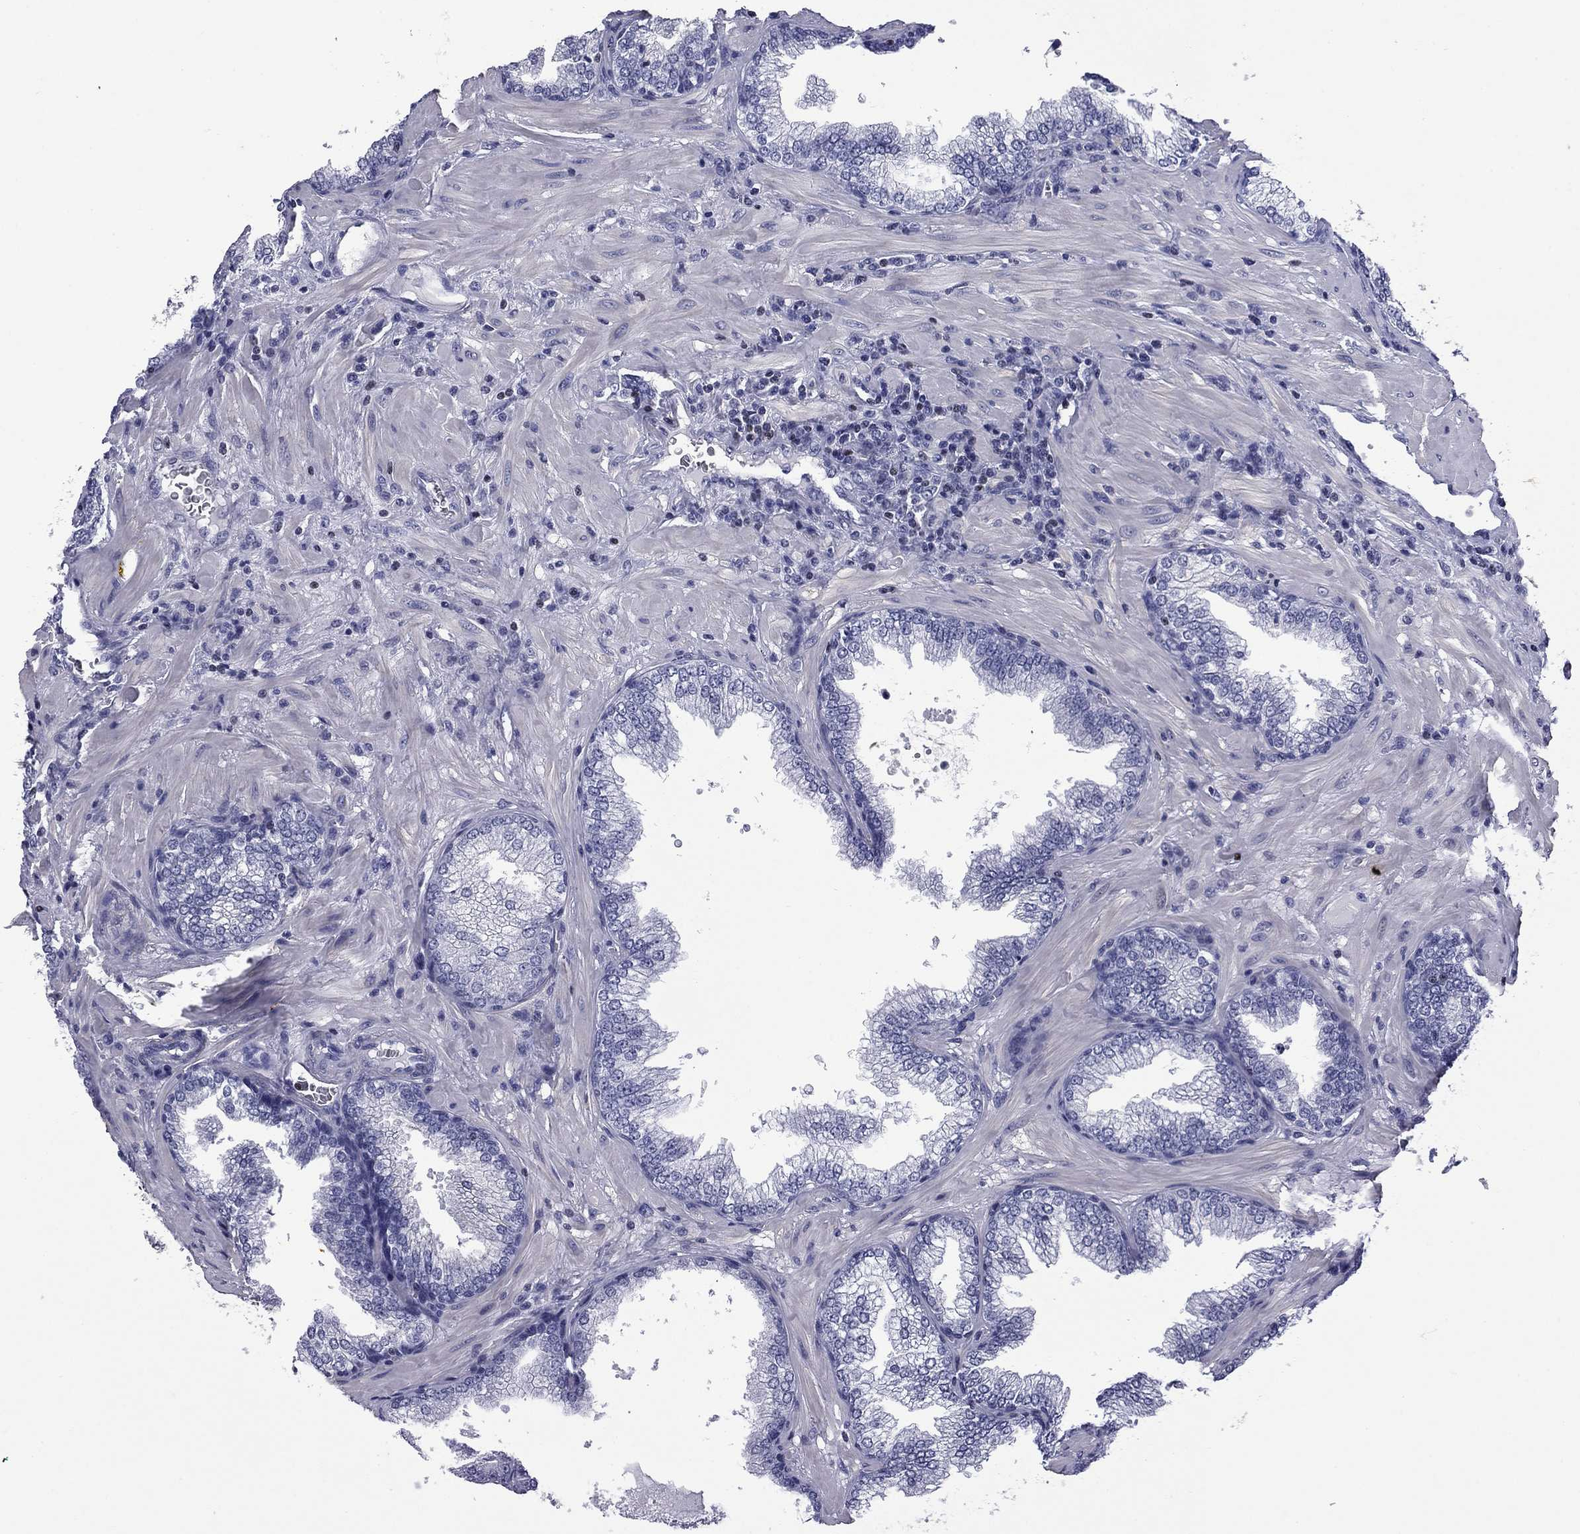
{"staining": {"intensity": "negative", "quantity": "none", "location": "none"}, "tissue": "prostate cancer", "cell_type": "Tumor cells", "image_type": "cancer", "snomed": [{"axis": "morphology", "description": "Adenocarcinoma, Low grade"}, {"axis": "topography", "description": "Prostate"}], "caption": "Tumor cells show no significant protein staining in prostate cancer (adenocarcinoma (low-grade)).", "gene": "IKZF3", "patient": {"sex": "male", "age": 68}}